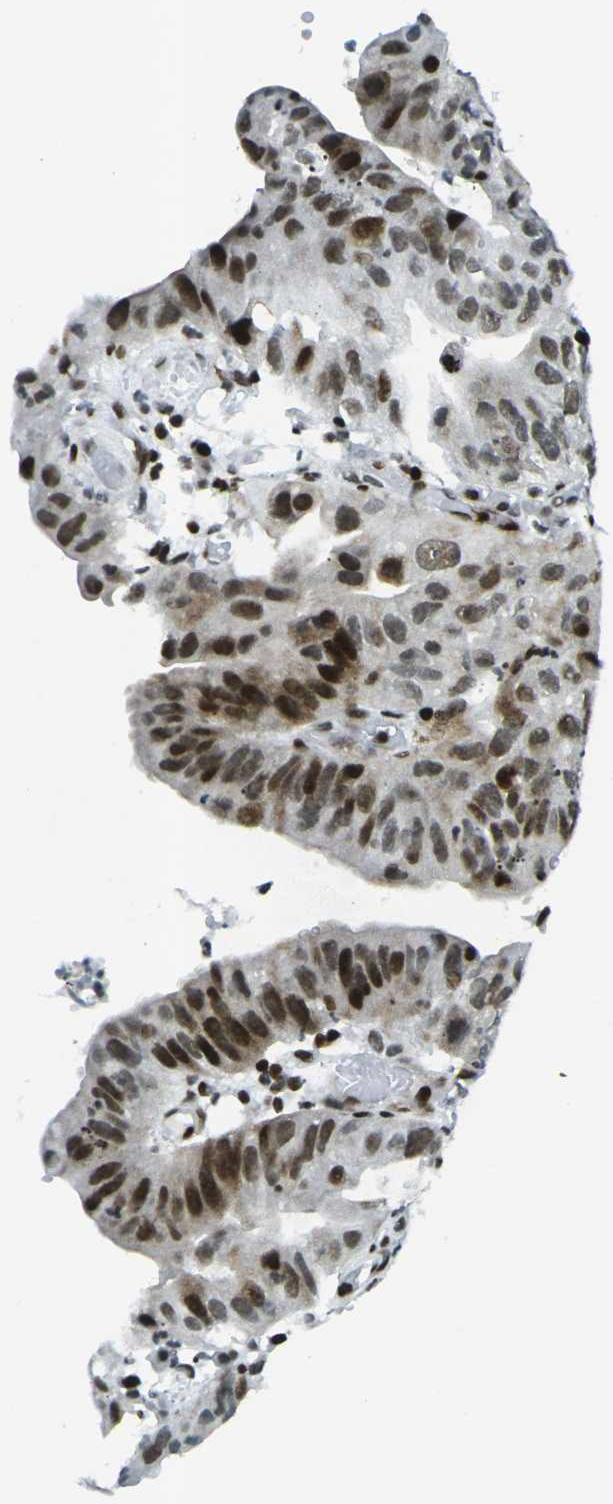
{"staining": {"intensity": "moderate", "quantity": ">75%", "location": "cytoplasmic/membranous,nuclear"}, "tissue": "stomach cancer", "cell_type": "Tumor cells", "image_type": "cancer", "snomed": [{"axis": "morphology", "description": "Adenocarcinoma, NOS"}, {"axis": "topography", "description": "Stomach"}], "caption": "Tumor cells exhibit medium levels of moderate cytoplasmic/membranous and nuclear staining in about >75% of cells in human stomach cancer (adenocarcinoma). The staining was performed using DAB, with brown indicating positive protein expression. Nuclei are stained blue with hematoxylin.", "gene": "H3-3A", "patient": {"sex": "male", "age": 59}}